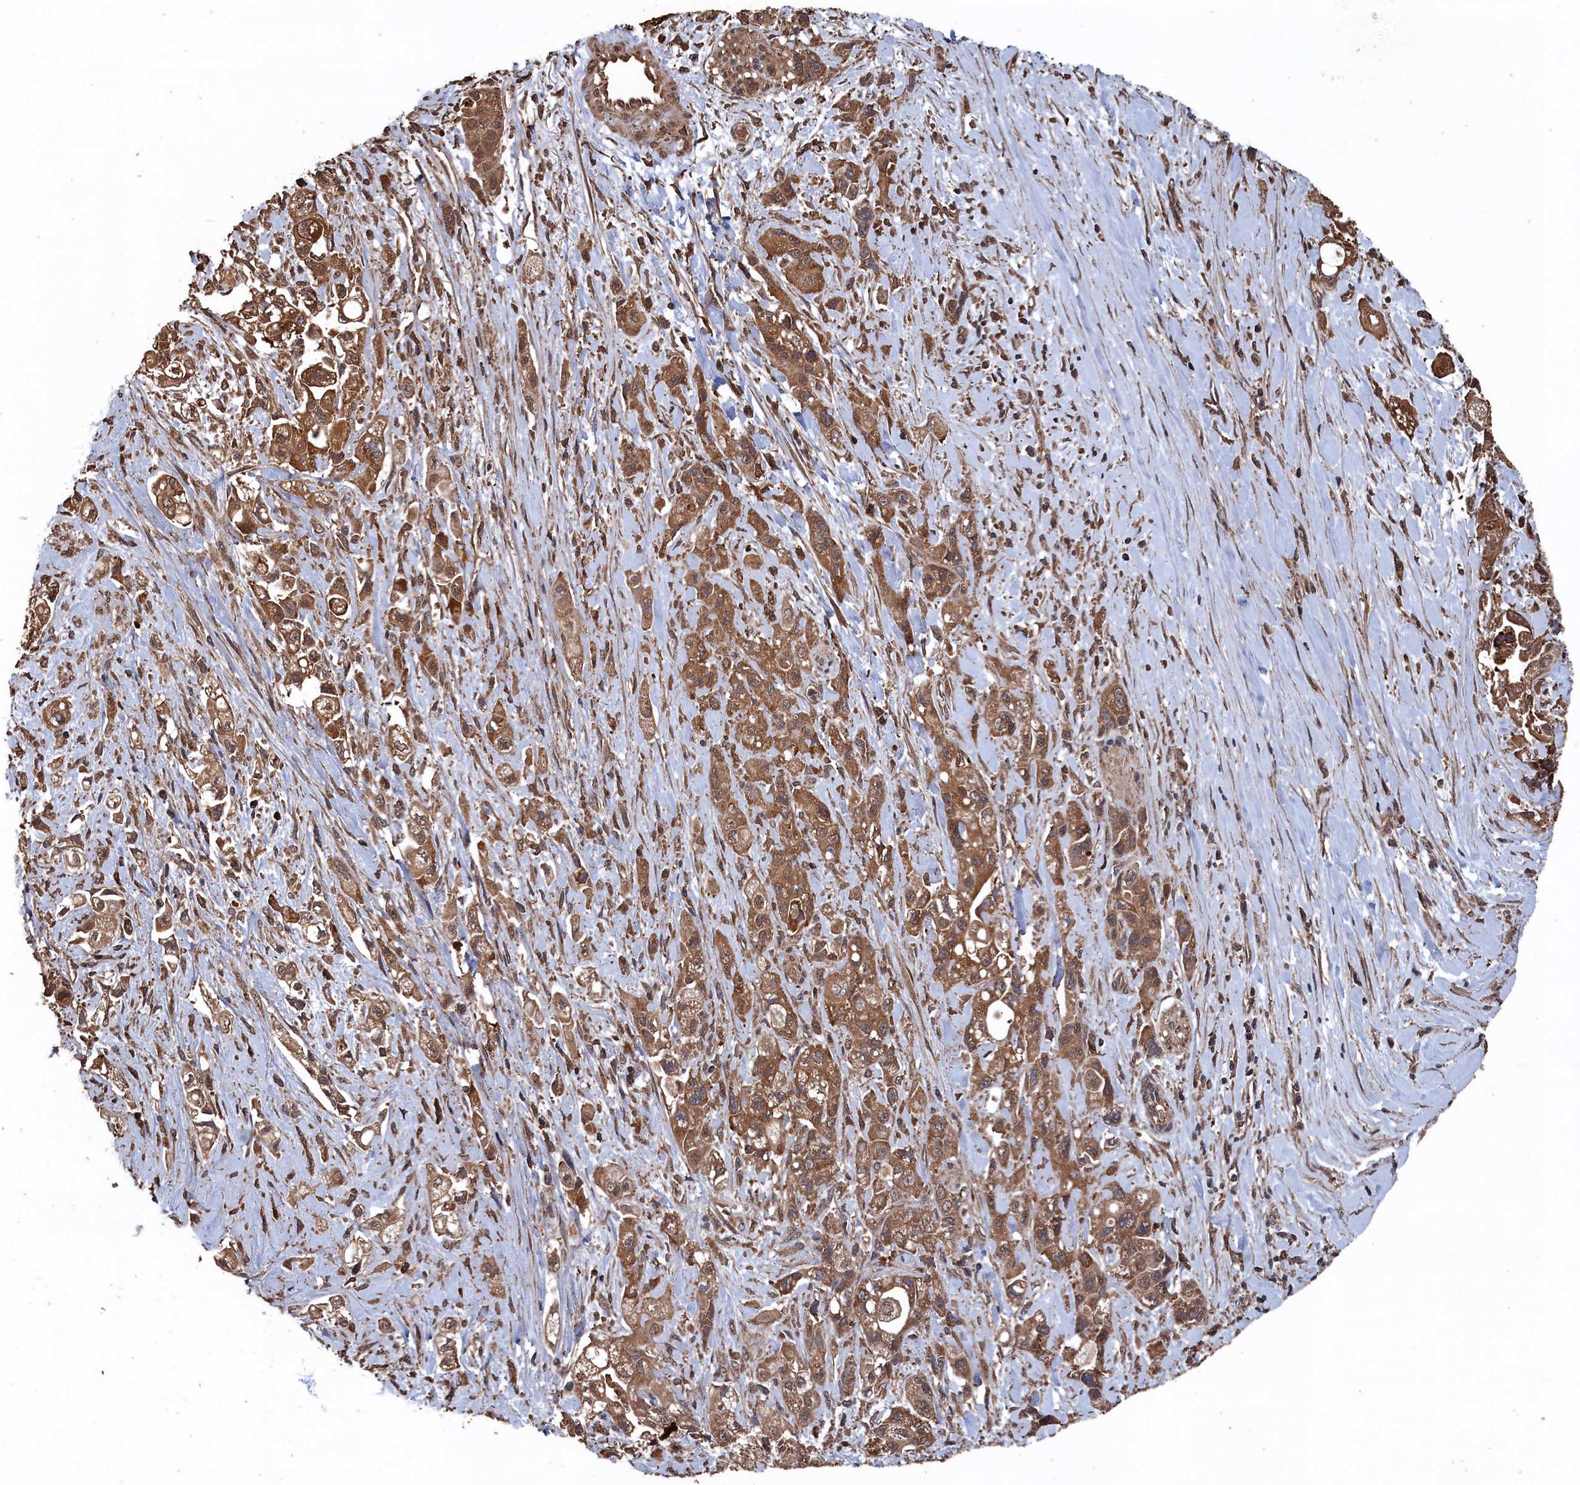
{"staining": {"intensity": "strong", "quantity": ">75%", "location": "cytoplasmic/membranous"}, "tissue": "pancreatic cancer", "cell_type": "Tumor cells", "image_type": "cancer", "snomed": [{"axis": "morphology", "description": "Adenocarcinoma, NOS"}, {"axis": "topography", "description": "Pancreas"}], "caption": "Human pancreatic adenocarcinoma stained for a protein (brown) shows strong cytoplasmic/membranous positive positivity in about >75% of tumor cells.", "gene": "SNX33", "patient": {"sex": "female", "age": 66}}